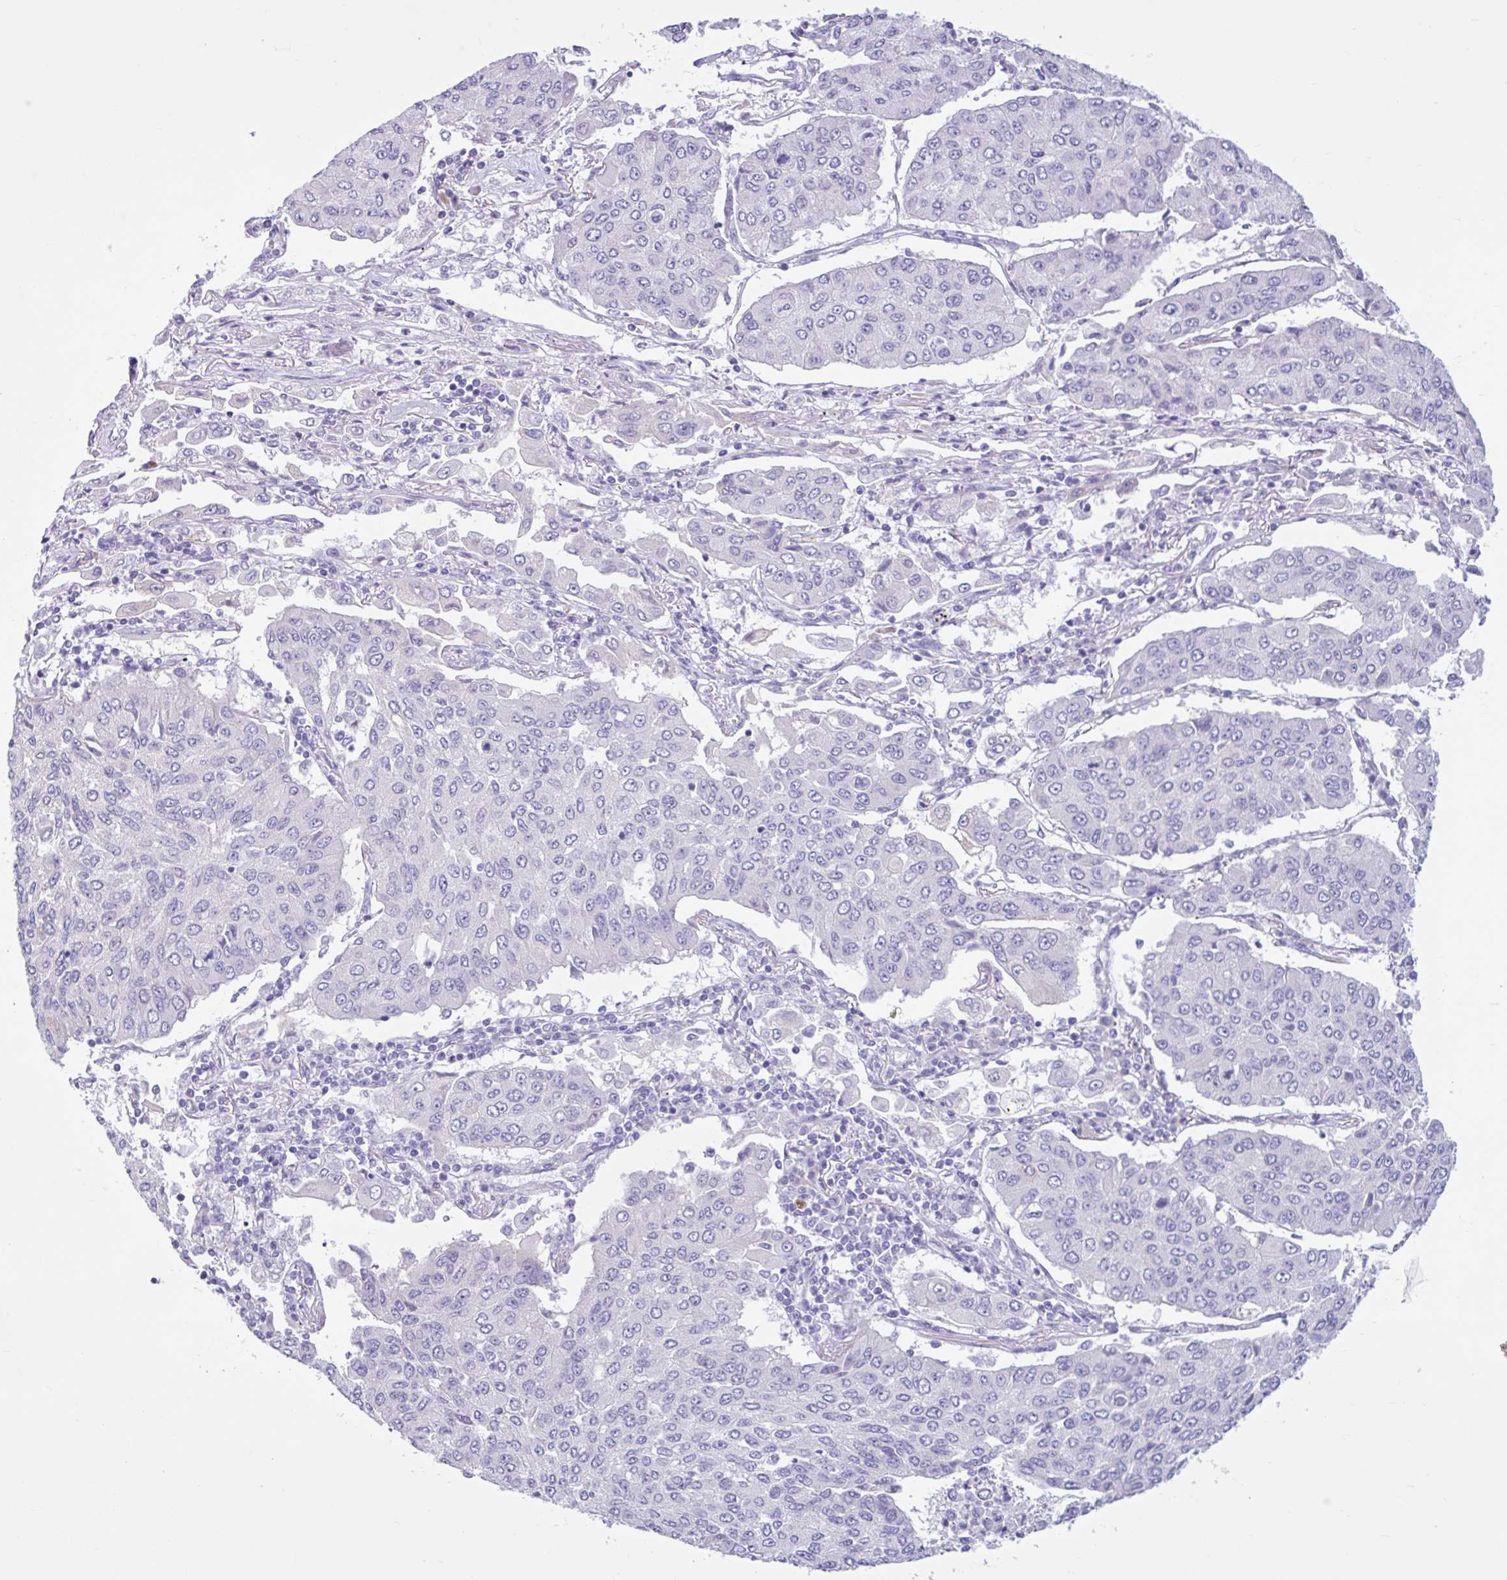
{"staining": {"intensity": "negative", "quantity": "none", "location": "none"}, "tissue": "lung cancer", "cell_type": "Tumor cells", "image_type": "cancer", "snomed": [{"axis": "morphology", "description": "Squamous cell carcinoma, NOS"}, {"axis": "topography", "description": "Lung"}], "caption": "Immunohistochemistry of human lung squamous cell carcinoma exhibits no staining in tumor cells.", "gene": "FAM153A", "patient": {"sex": "male", "age": 74}}